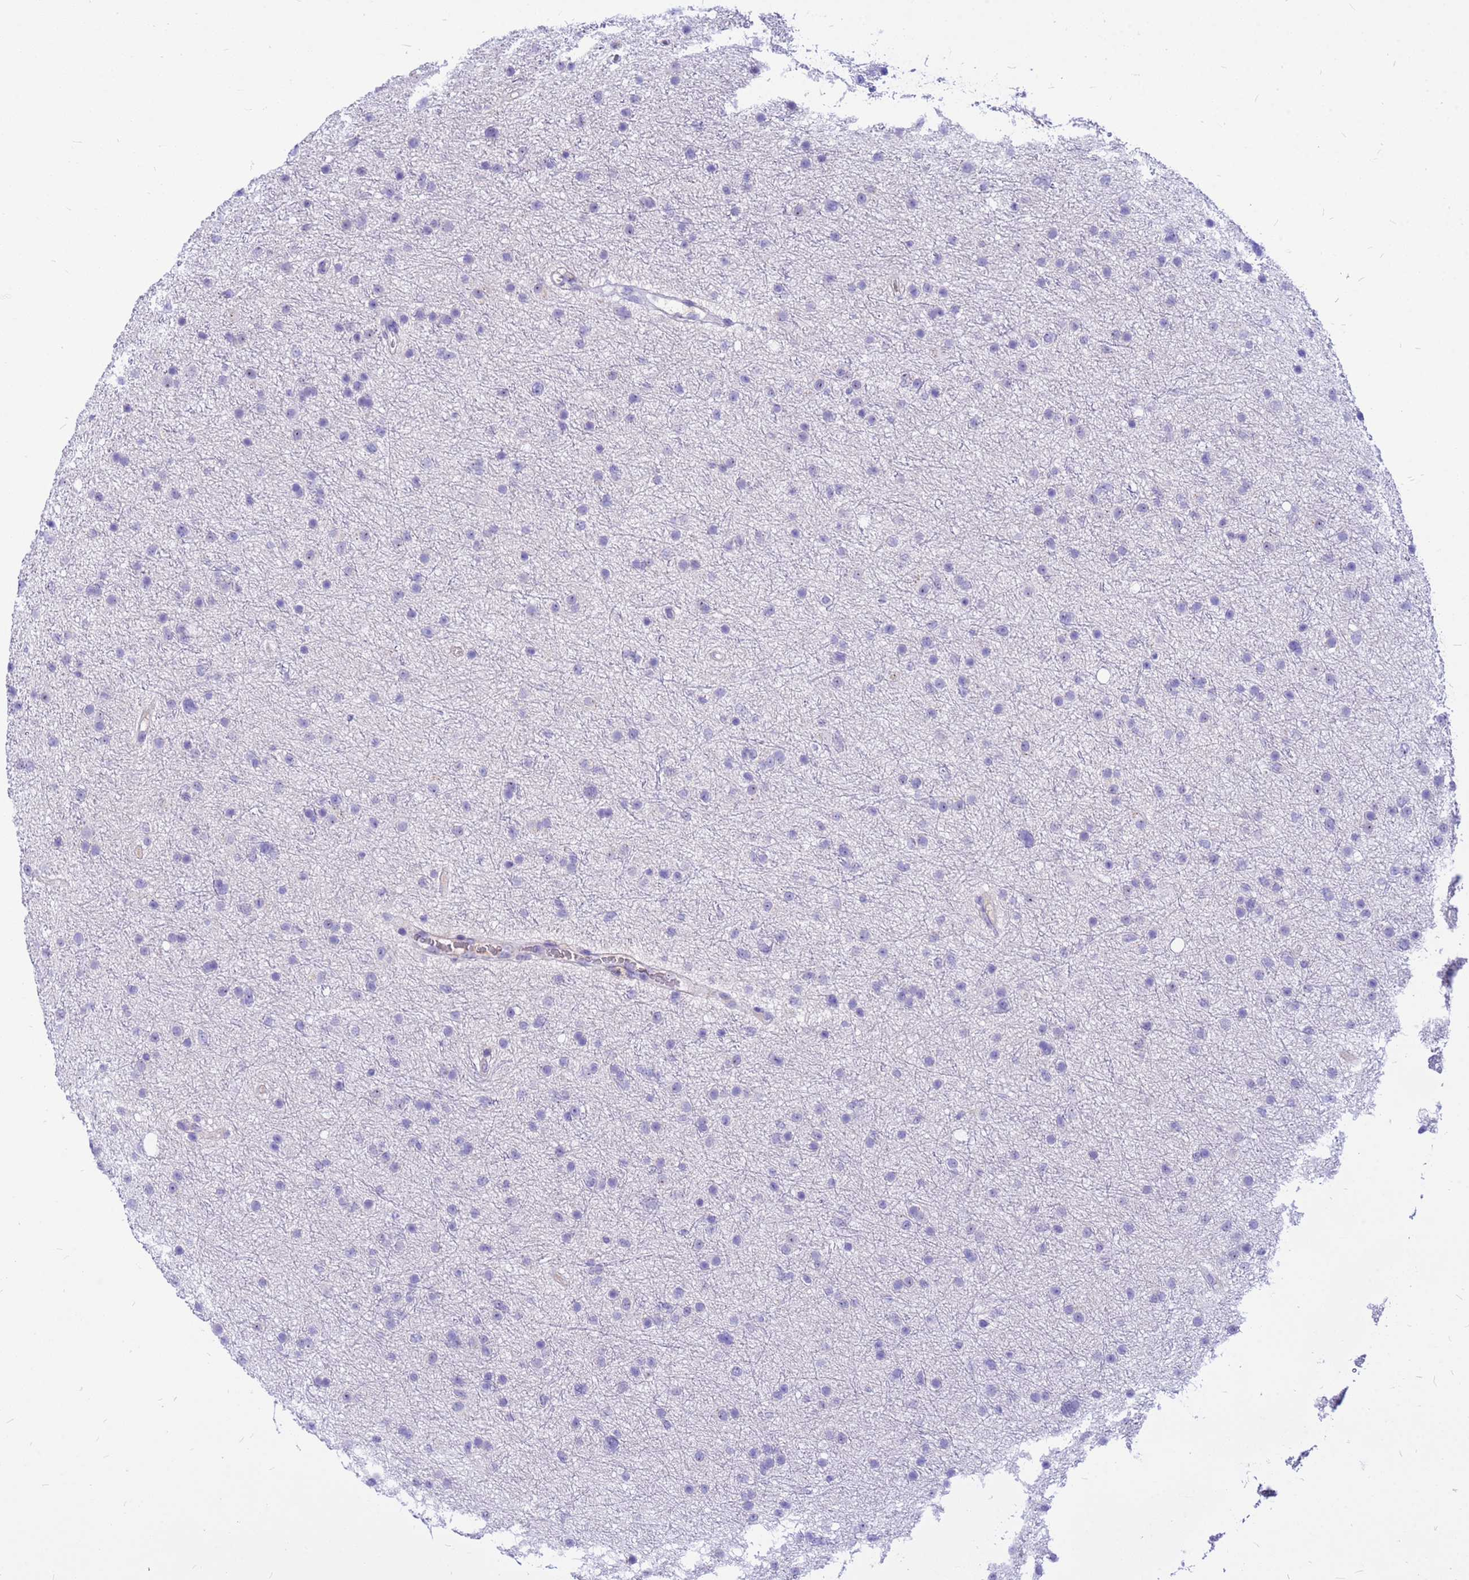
{"staining": {"intensity": "negative", "quantity": "none", "location": "none"}, "tissue": "glioma", "cell_type": "Tumor cells", "image_type": "cancer", "snomed": [{"axis": "morphology", "description": "Glioma, malignant, Low grade"}, {"axis": "topography", "description": "Cerebral cortex"}], "caption": "This histopathology image is of malignant low-grade glioma stained with immunohistochemistry to label a protein in brown with the nuclei are counter-stained blue. There is no positivity in tumor cells. (DAB IHC, high magnification).", "gene": "DMRTC2", "patient": {"sex": "female", "age": 39}}